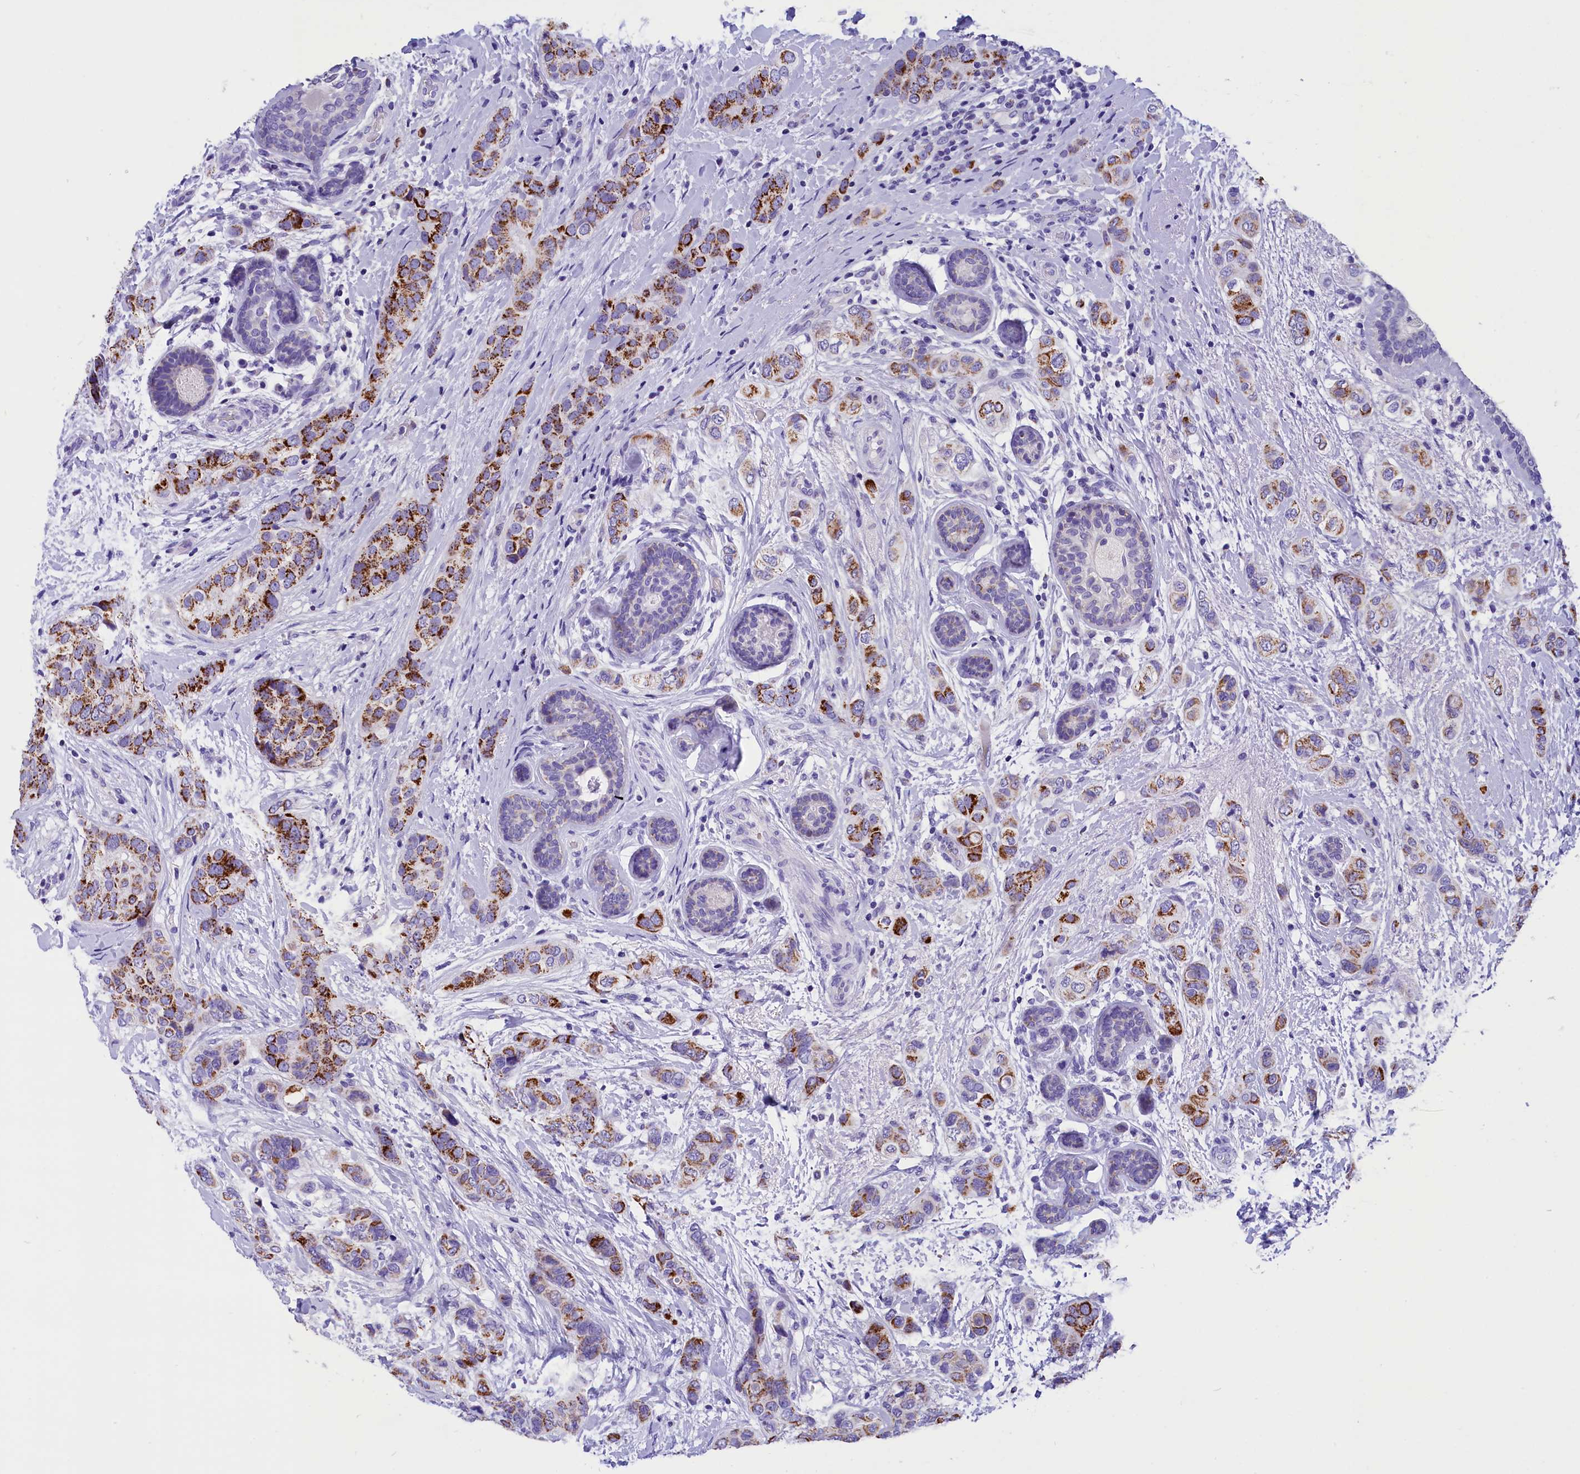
{"staining": {"intensity": "strong", "quantity": "25%-75%", "location": "cytoplasmic/membranous"}, "tissue": "breast cancer", "cell_type": "Tumor cells", "image_type": "cancer", "snomed": [{"axis": "morphology", "description": "Lobular carcinoma"}, {"axis": "topography", "description": "Breast"}], "caption": "Breast cancer (lobular carcinoma) was stained to show a protein in brown. There is high levels of strong cytoplasmic/membranous positivity in about 25%-75% of tumor cells.", "gene": "ABAT", "patient": {"sex": "female", "age": 51}}